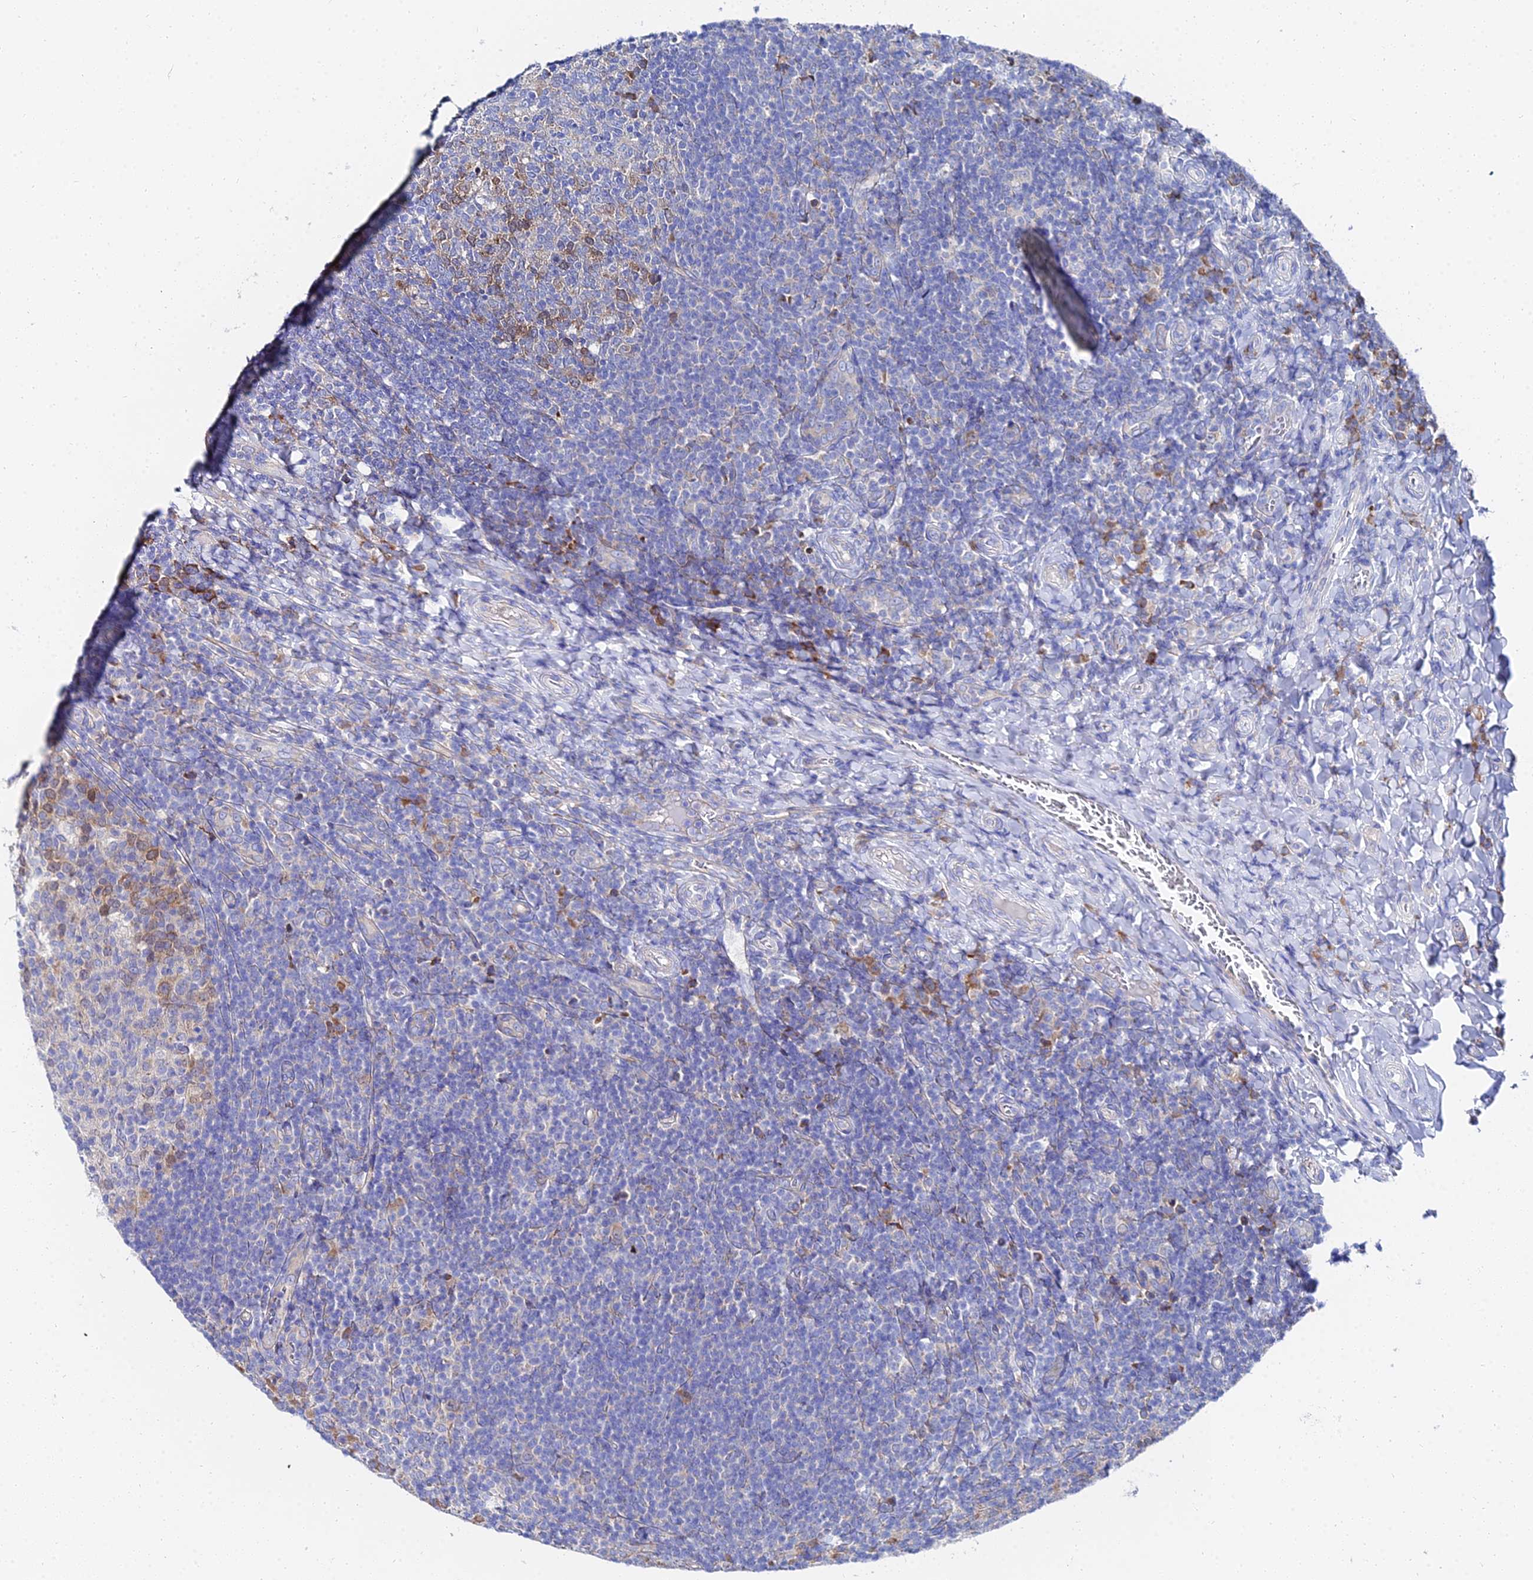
{"staining": {"intensity": "moderate", "quantity": "25%-75%", "location": "cytoplasmic/membranous"}, "tissue": "tonsil", "cell_type": "Germinal center cells", "image_type": "normal", "snomed": [{"axis": "morphology", "description": "Normal tissue, NOS"}, {"axis": "topography", "description": "Tonsil"}], "caption": "Human tonsil stained for a protein (brown) demonstrates moderate cytoplasmic/membranous positive expression in approximately 25%-75% of germinal center cells.", "gene": "PTTG1", "patient": {"sex": "female", "age": 10}}